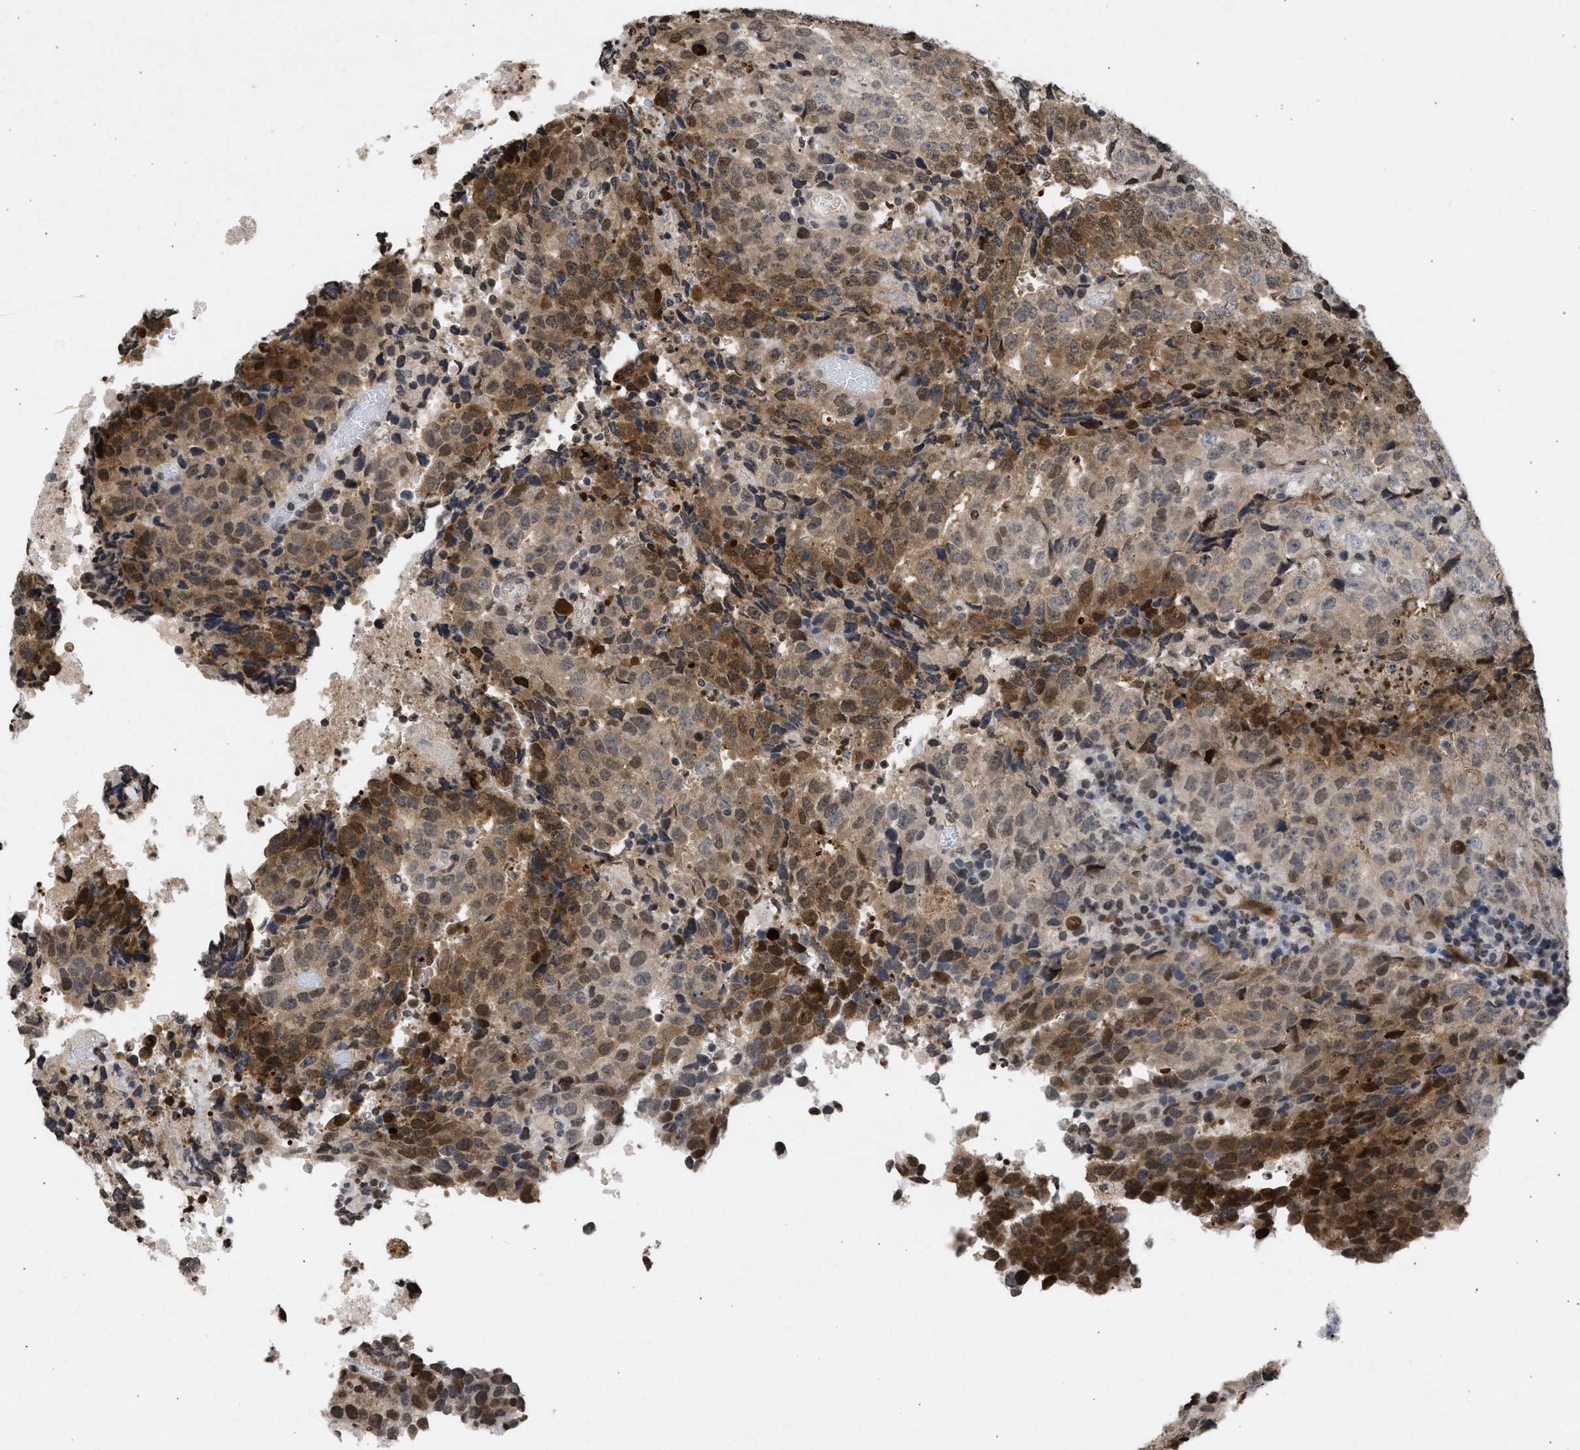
{"staining": {"intensity": "moderate", "quantity": ">75%", "location": "cytoplasmic/membranous,nuclear"}, "tissue": "testis cancer", "cell_type": "Tumor cells", "image_type": "cancer", "snomed": [{"axis": "morphology", "description": "Necrosis, NOS"}, {"axis": "morphology", "description": "Carcinoma, Embryonal, NOS"}, {"axis": "topography", "description": "Testis"}], "caption": "High-power microscopy captured an IHC image of testis cancer (embryonal carcinoma), revealing moderate cytoplasmic/membranous and nuclear positivity in about >75% of tumor cells.", "gene": "NUP35", "patient": {"sex": "male", "age": 19}}